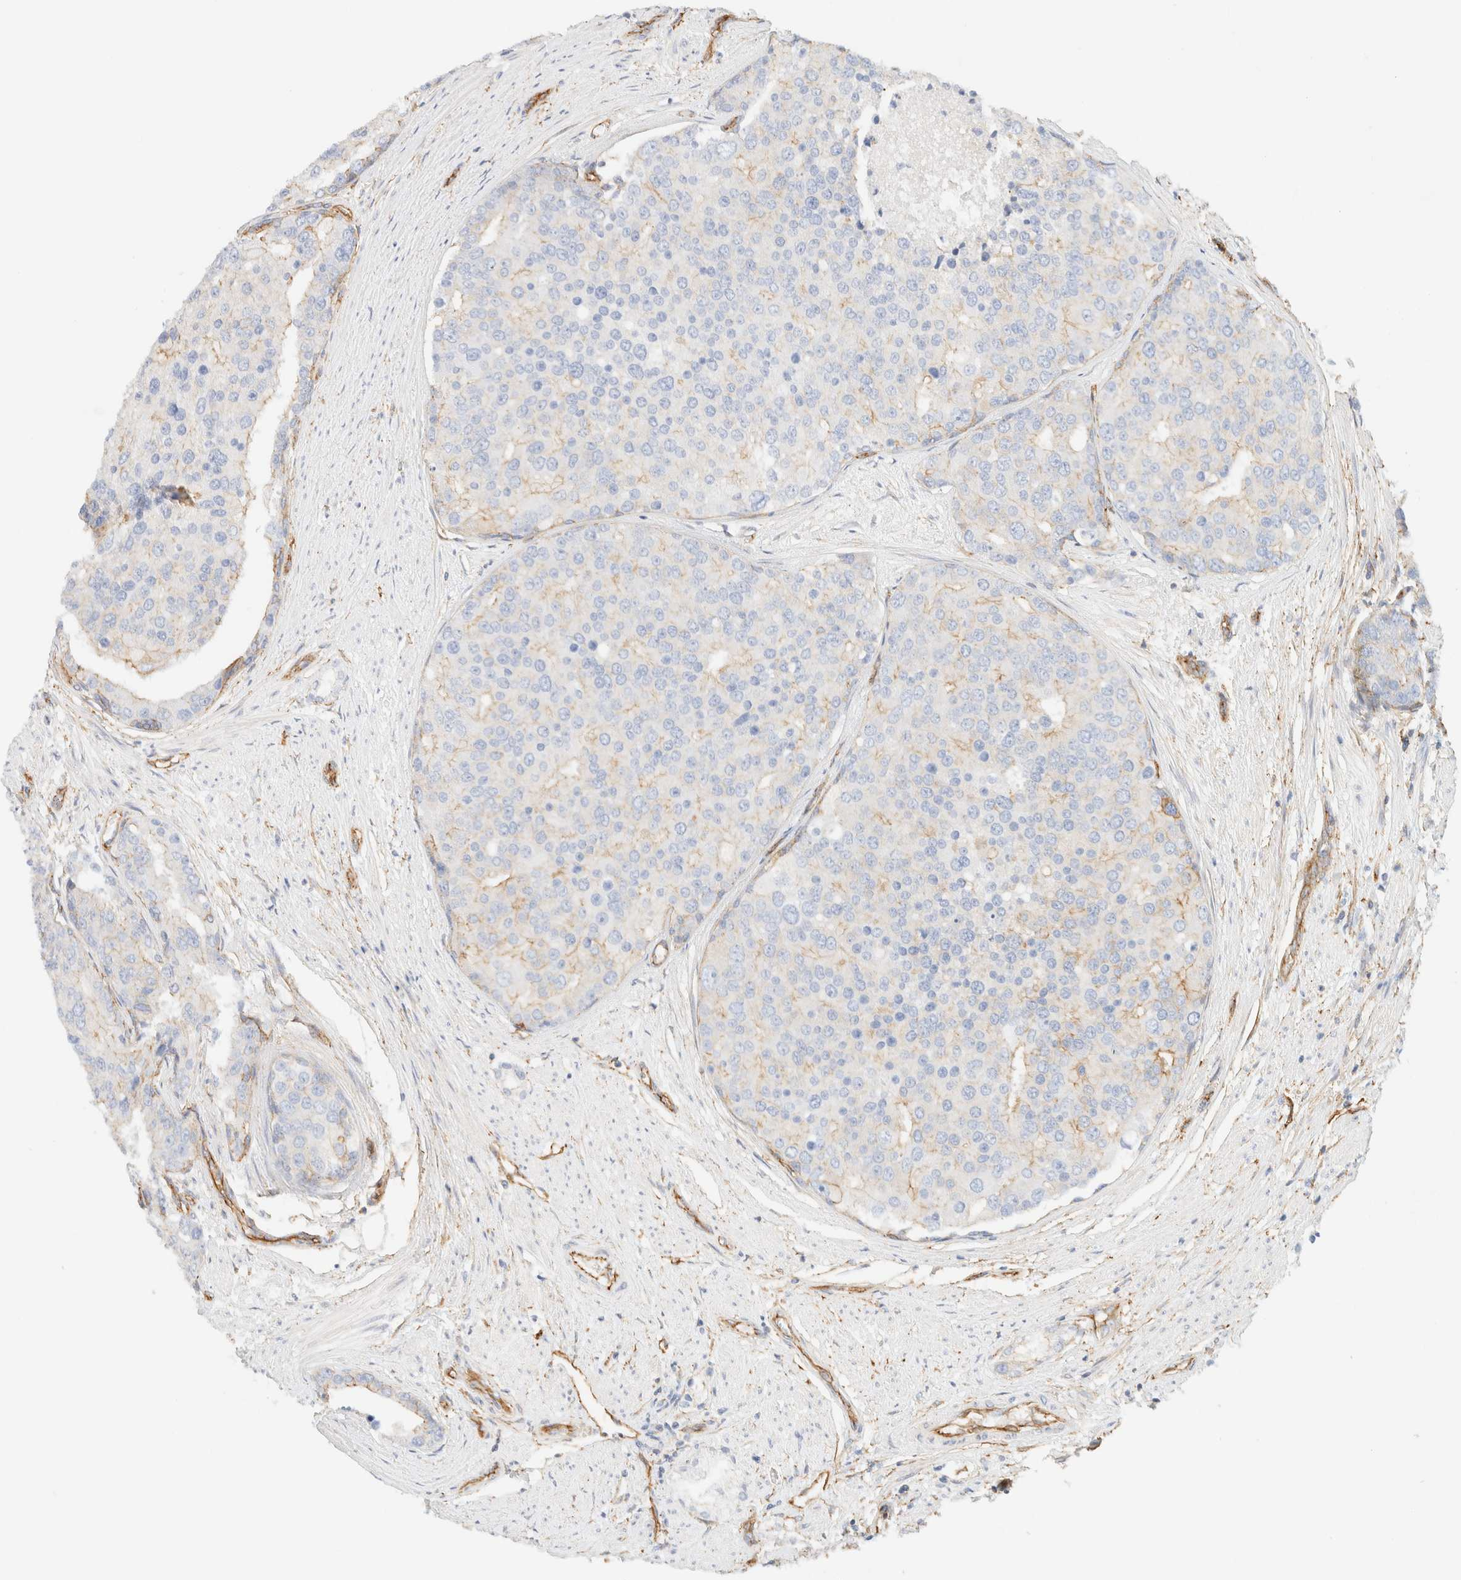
{"staining": {"intensity": "moderate", "quantity": "<25%", "location": "cytoplasmic/membranous"}, "tissue": "prostate cancer", "cell_type": "Tumor cells", "image_type": "cancer", "snomed": [{"axis": "morphology", "description": "Adenocarcinoma, High grade"}, {"axis": "topography", "description": "Prostate"}], "caption": "Adenocarcinoma (high-grade) (prostate) tissue displays moderate cytoplasmic/membranous expression in approximately <25% of tumor cells, visualized by immunohistochemistry.", "gene": "CYB5R4", "patient": {"sex": "male", "age": 50}}